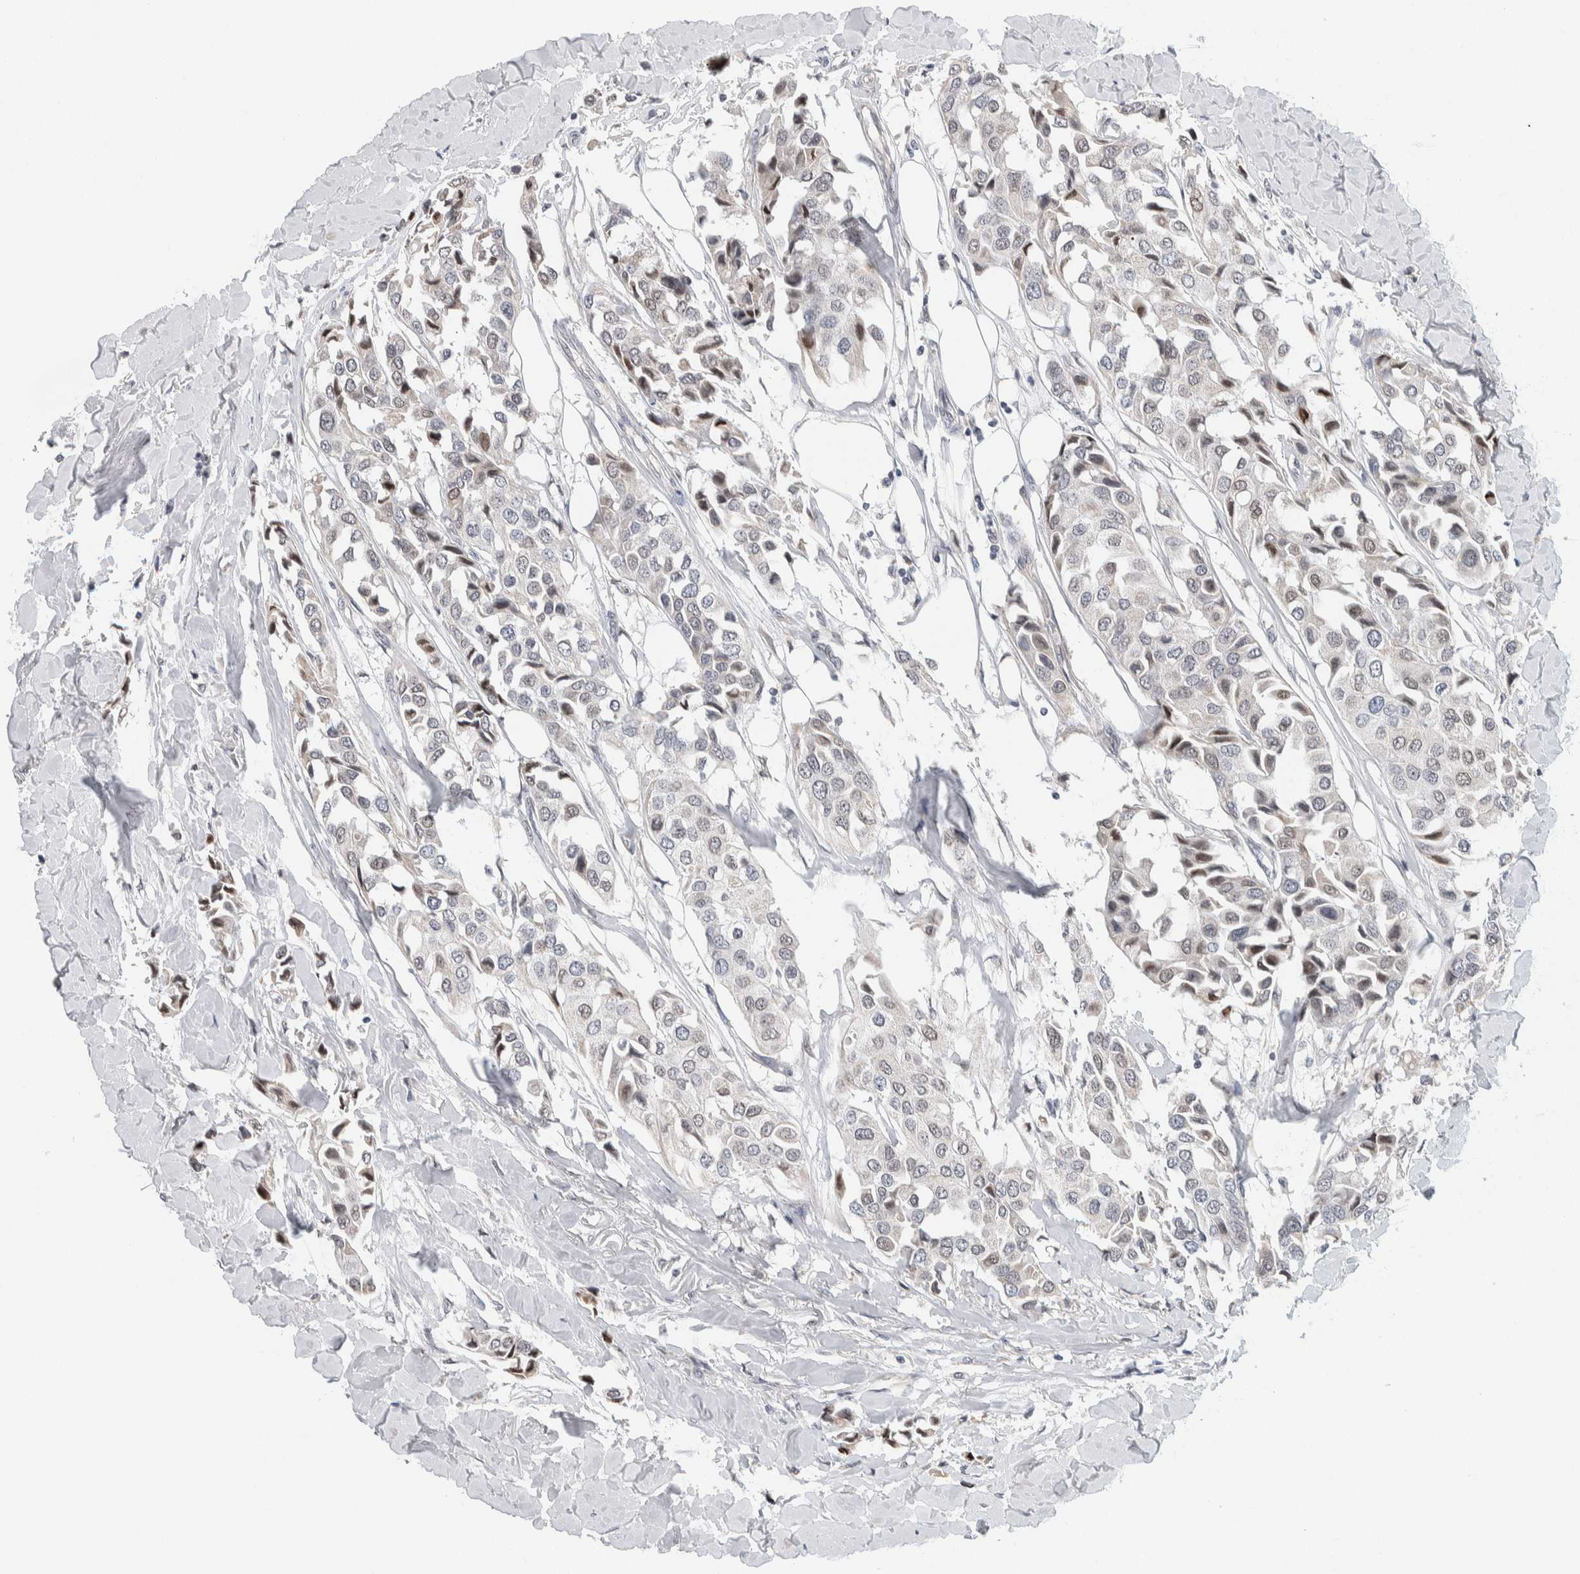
{"staining": {"intensity": "negative", "quantity": "none", "location": "none"}, "tissue": "breast cancer", "cell_type": "Tumor cells", "image_type": "cancer", "snomed": [{"axis": "morphology", "description": "Duct carcinoma"}, {"axis": "topography", "description": "Breast"}], "caption": "A high-resolution photomicrograph shows immunohistochemistry staining of invasive ductal carcinoma (breast), which reveals no significant expression in tumor cells.", "gene": "NEUROD1", "patient": {"sex": "female", "age": 80}}